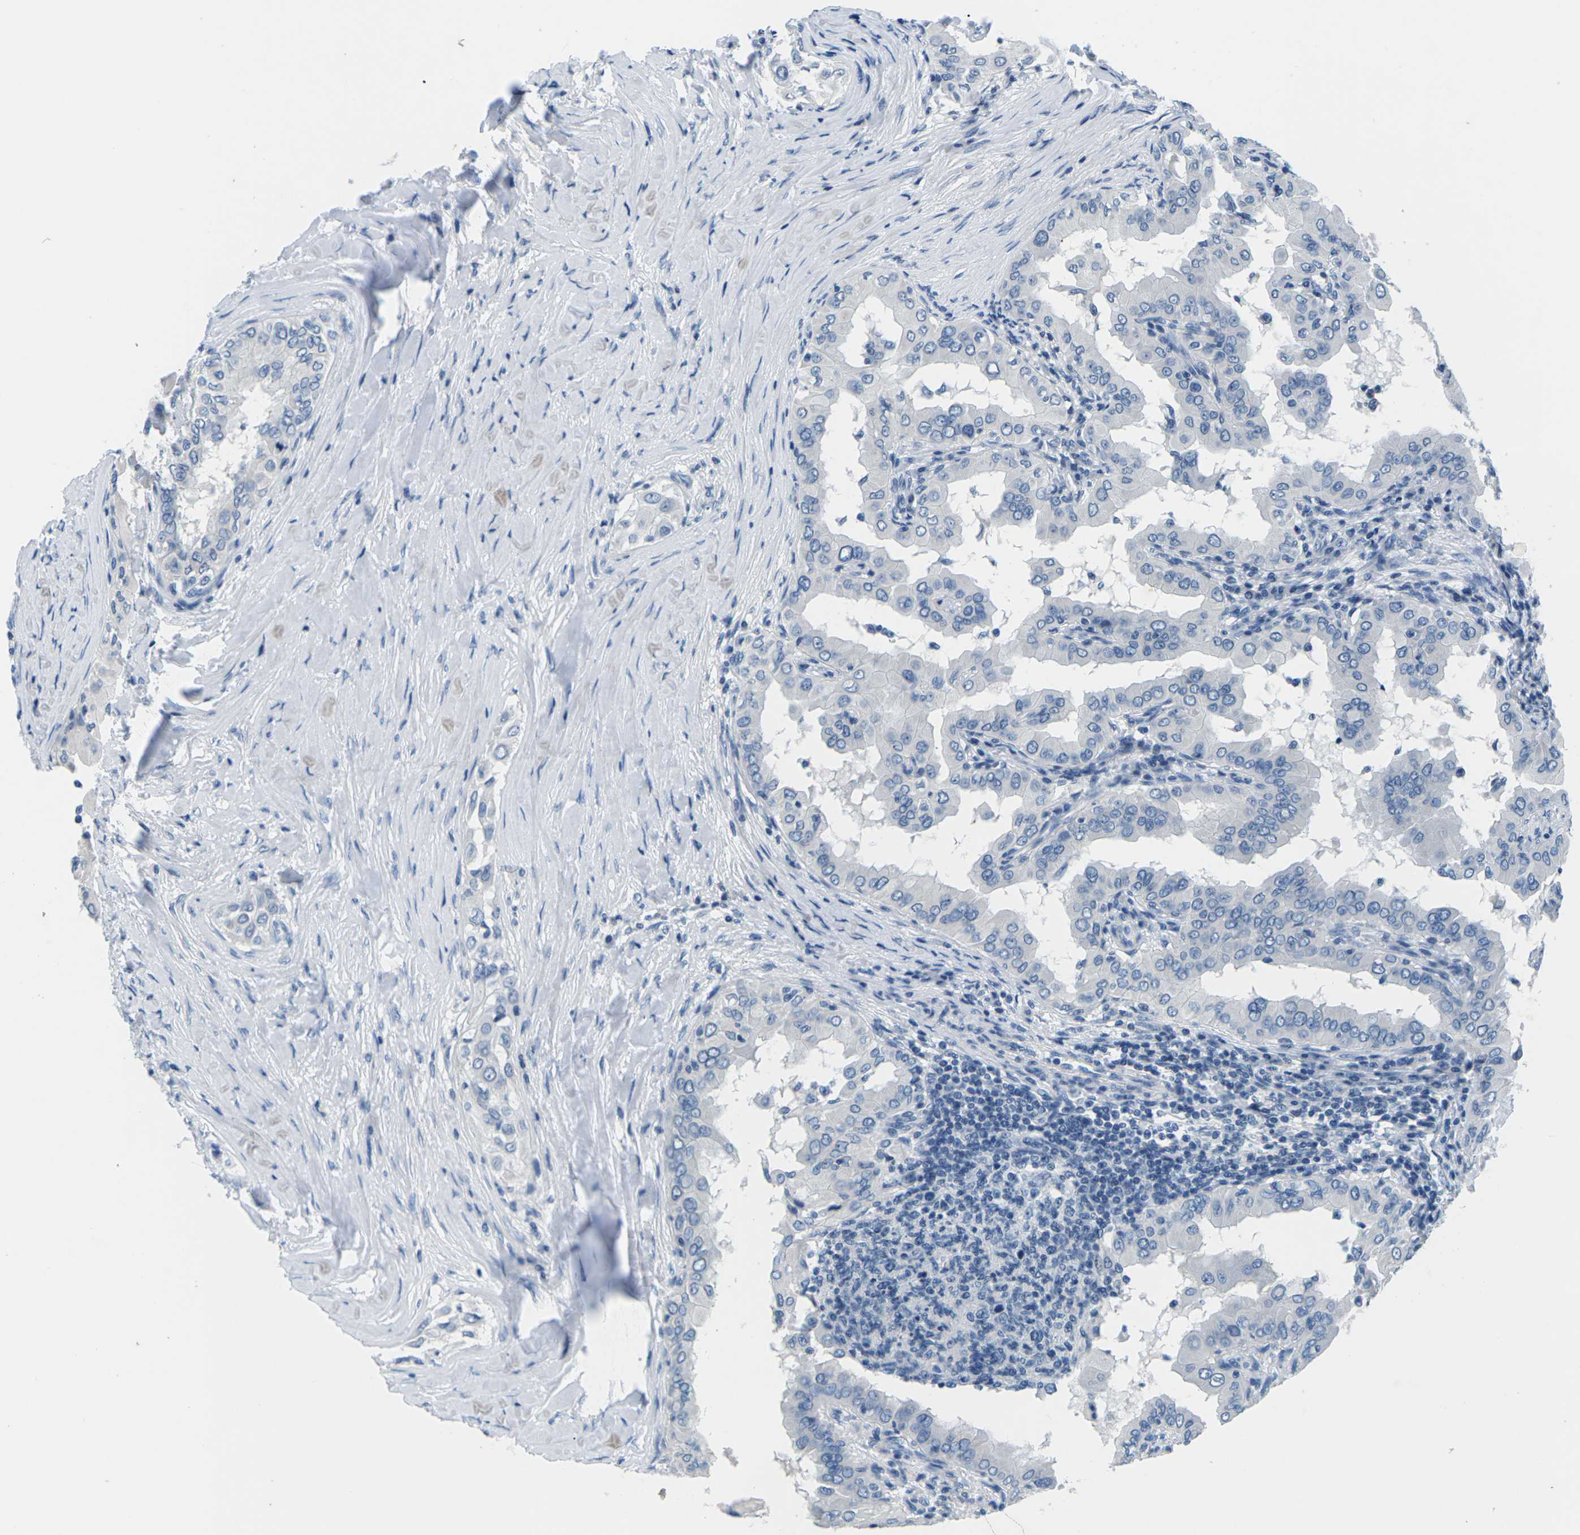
{"staining": {"intensity": "negative", "quantity": "none", "location": "none"}, "tissue": "thyroid cancer", "cell_type": "Tumor cells", "image_type": "cancer", "snomed": [{"axis": "morphology", "description": "Papillary adenocarcinoma, NOS"}, {"axis": "topography", "description": "Thyroid gland"}], "caption": "The immunohistochemistry image has no significant expression in tumor cells of papillary adenocarcinoma (thyroid) tissue.", "gene": "UMOD", "patient": {"sex": "male", "age": 33}}